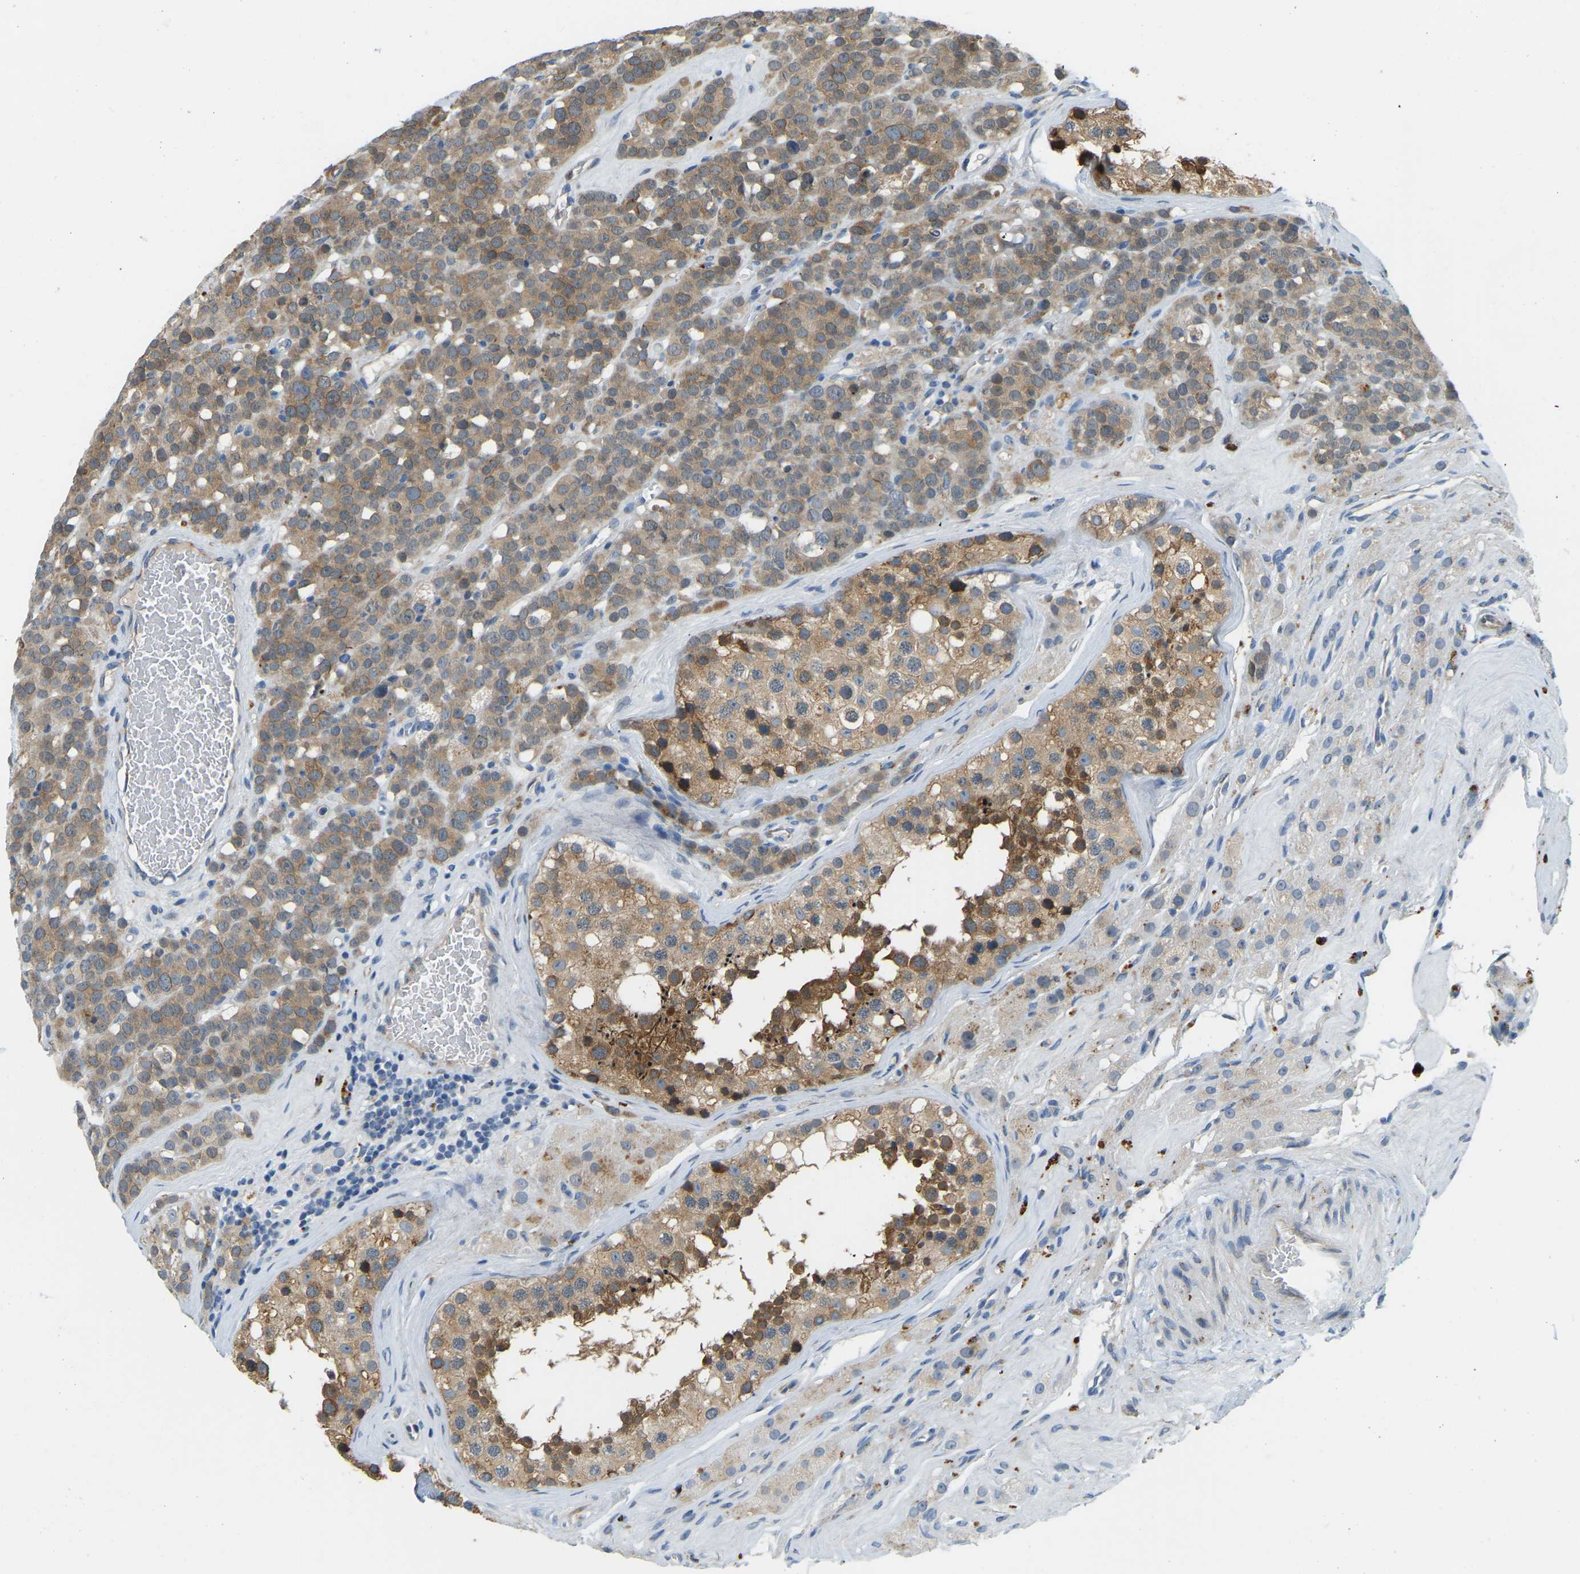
{"staining": {"intensity": "moderate", "quantity": ">75%", "location": "cytoplasmic/membranous"}, "tissue": "testis cancer", "cell_type": "Tumor cells", "image_type": "cancer", "snomed": [{"axis": "morphology", "description": "Seminoma, NOS"}, {"axis": "topography", "description": "Testis"}], "caption": "DAB (3,3'-diaminobenzidine) immunohistochemical staining of human seminoma (testis) demonstrates moderate cytoplasmic/membranous protein expression in about >75% of tumor cells. (IHC, brightfield microscopy, high magnification).", "gene": "NME8", "patient": {"sex": "male", "age": 71}}